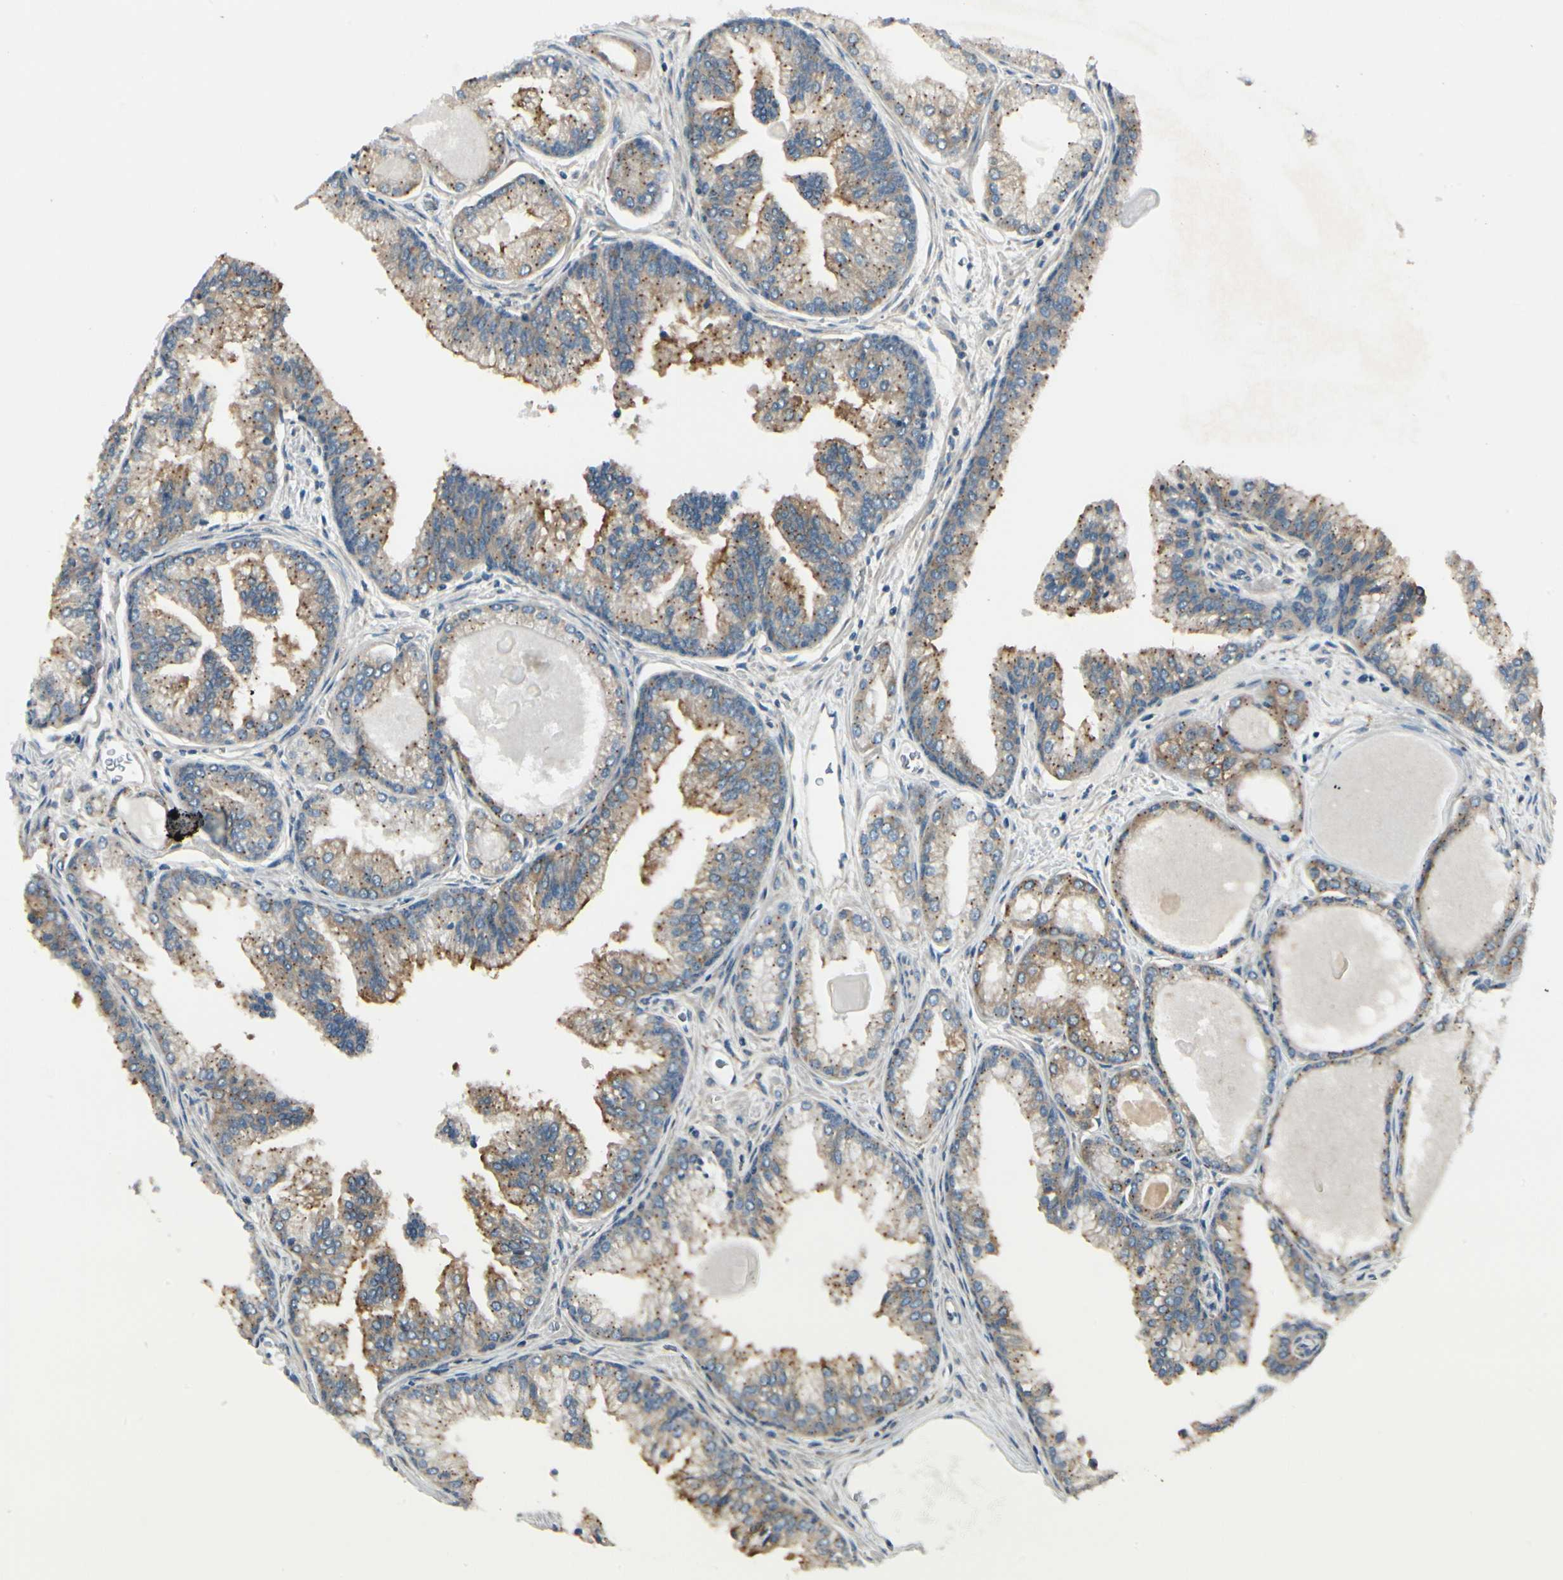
{"staining": {"intensity": "moderate", "quantity": ">75%", "location": "cytoplasmic/membranous"}, "tissue": "prostate cancer", "cell_type": "Tumor cells", "image_type": "cancer", "snomed": [{"axis": "morphology", "description": "Adenocarcinoma, Low grade"}, {"axis": "topography", "description": "Prostate"}], "caption": "Prostate low-grade adenocarcinoma stained with a brown dye reveals moderate cytoplasmic/membranous positive staining in approximately >75% of tumor cells.", "gene": "MANSC1", "patient": {"sex": "male", "age": 59}}